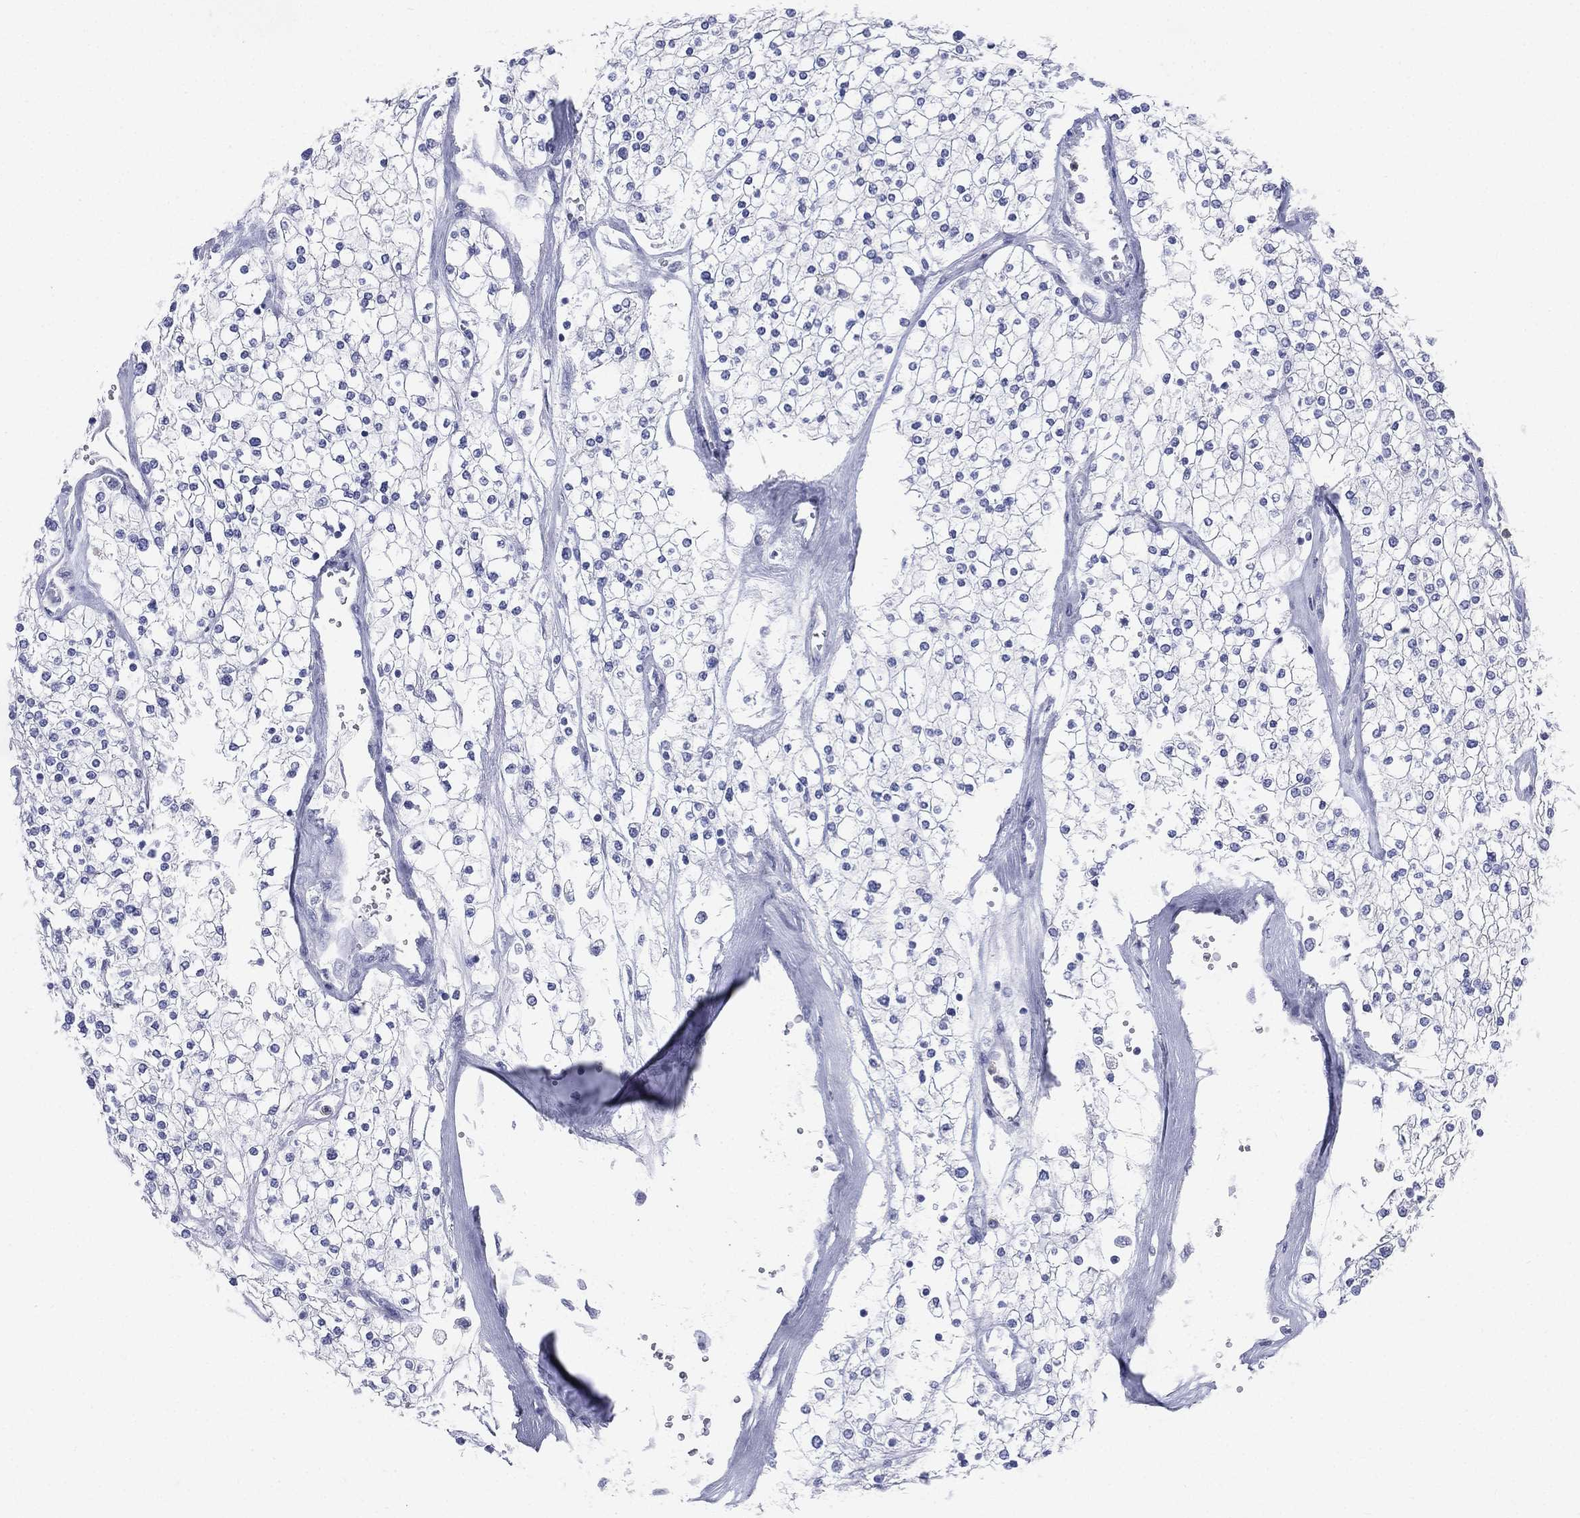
{"staining": {"intensity": "negative", "quantity": "none", "location": "none"}, "tissue": "renal cancer", "cell_type": "Tumor cells", "image_type": "cancer", "snomed": [{"axis": "morphology", "description": "Adenocarcinoma, NOS"}, {"axis": "topography", "description": "Kidney"}], "caption": "Histopathology image shows no significant protein positivity in tumor cells of renal cancer (adenocarcinoma).", "gene": "CD22", "patient": {"sex": "male", "age": 80}}